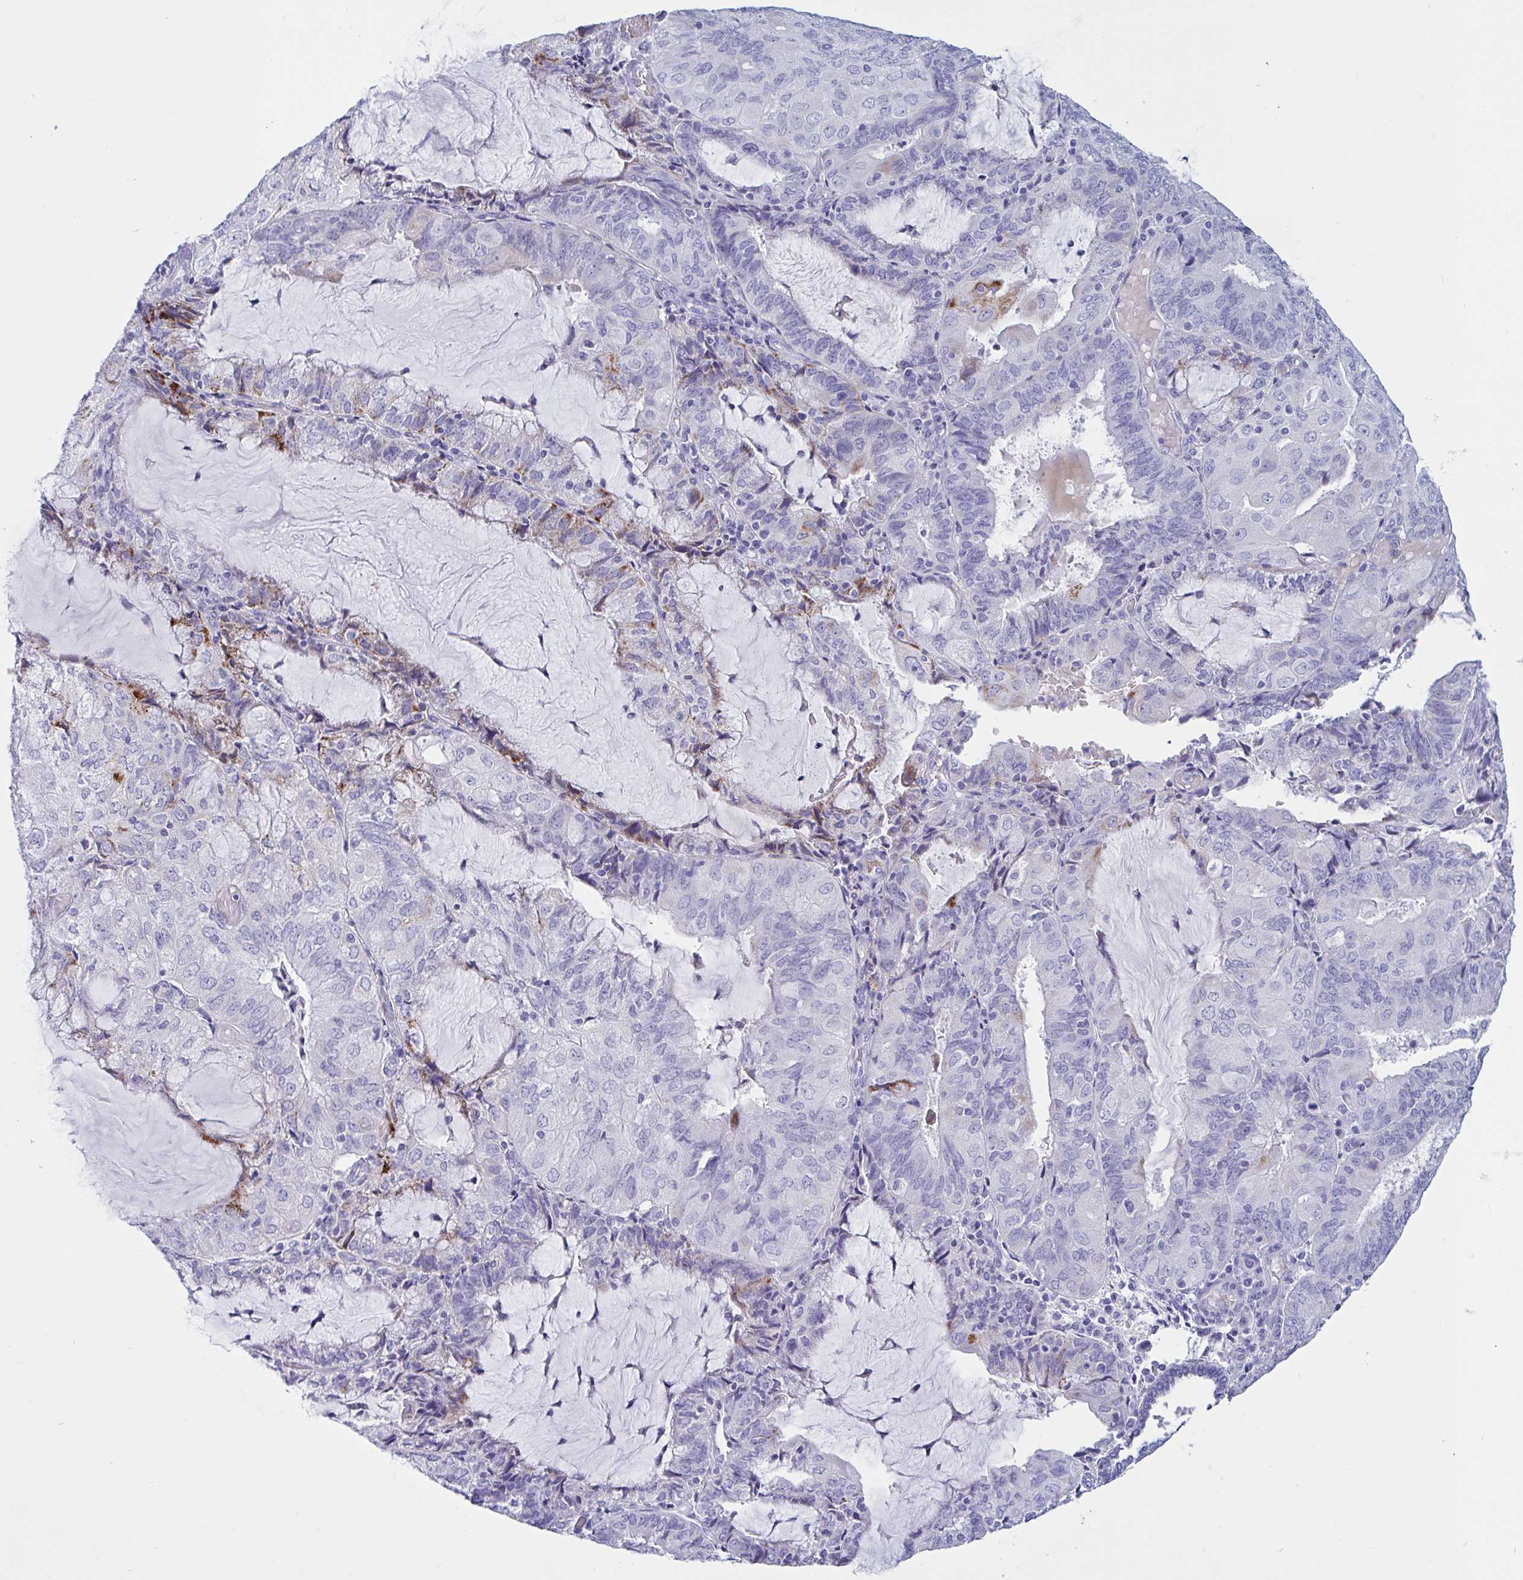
{"staining": {"intensity": "moderate", "quantity": "<25%", "location": "cytoplasmic/membranous"}, "tissue": "endometrial cancer", "cell_type": "Tumor cells", "image_type": "cancer", "snomed": [{"axis": "morphology", "description": "Adenocarcinoma, NOS"}, {"axis": "topography", "description": "Endometrium"}], "caption": "Protein expression analysis of human endometrial cancer (adenocarcinoma) reveals moderate cytoplasmic/membranous expression in about <25% of tumor cells. The staining was performed using DAB to visualize the protein expression in brown, while the nuclei were stained in blue with hematoxylin (Magnification: 20x).", "gene": "OXLD1", "patient": {"sex": "female", "age": 81}}